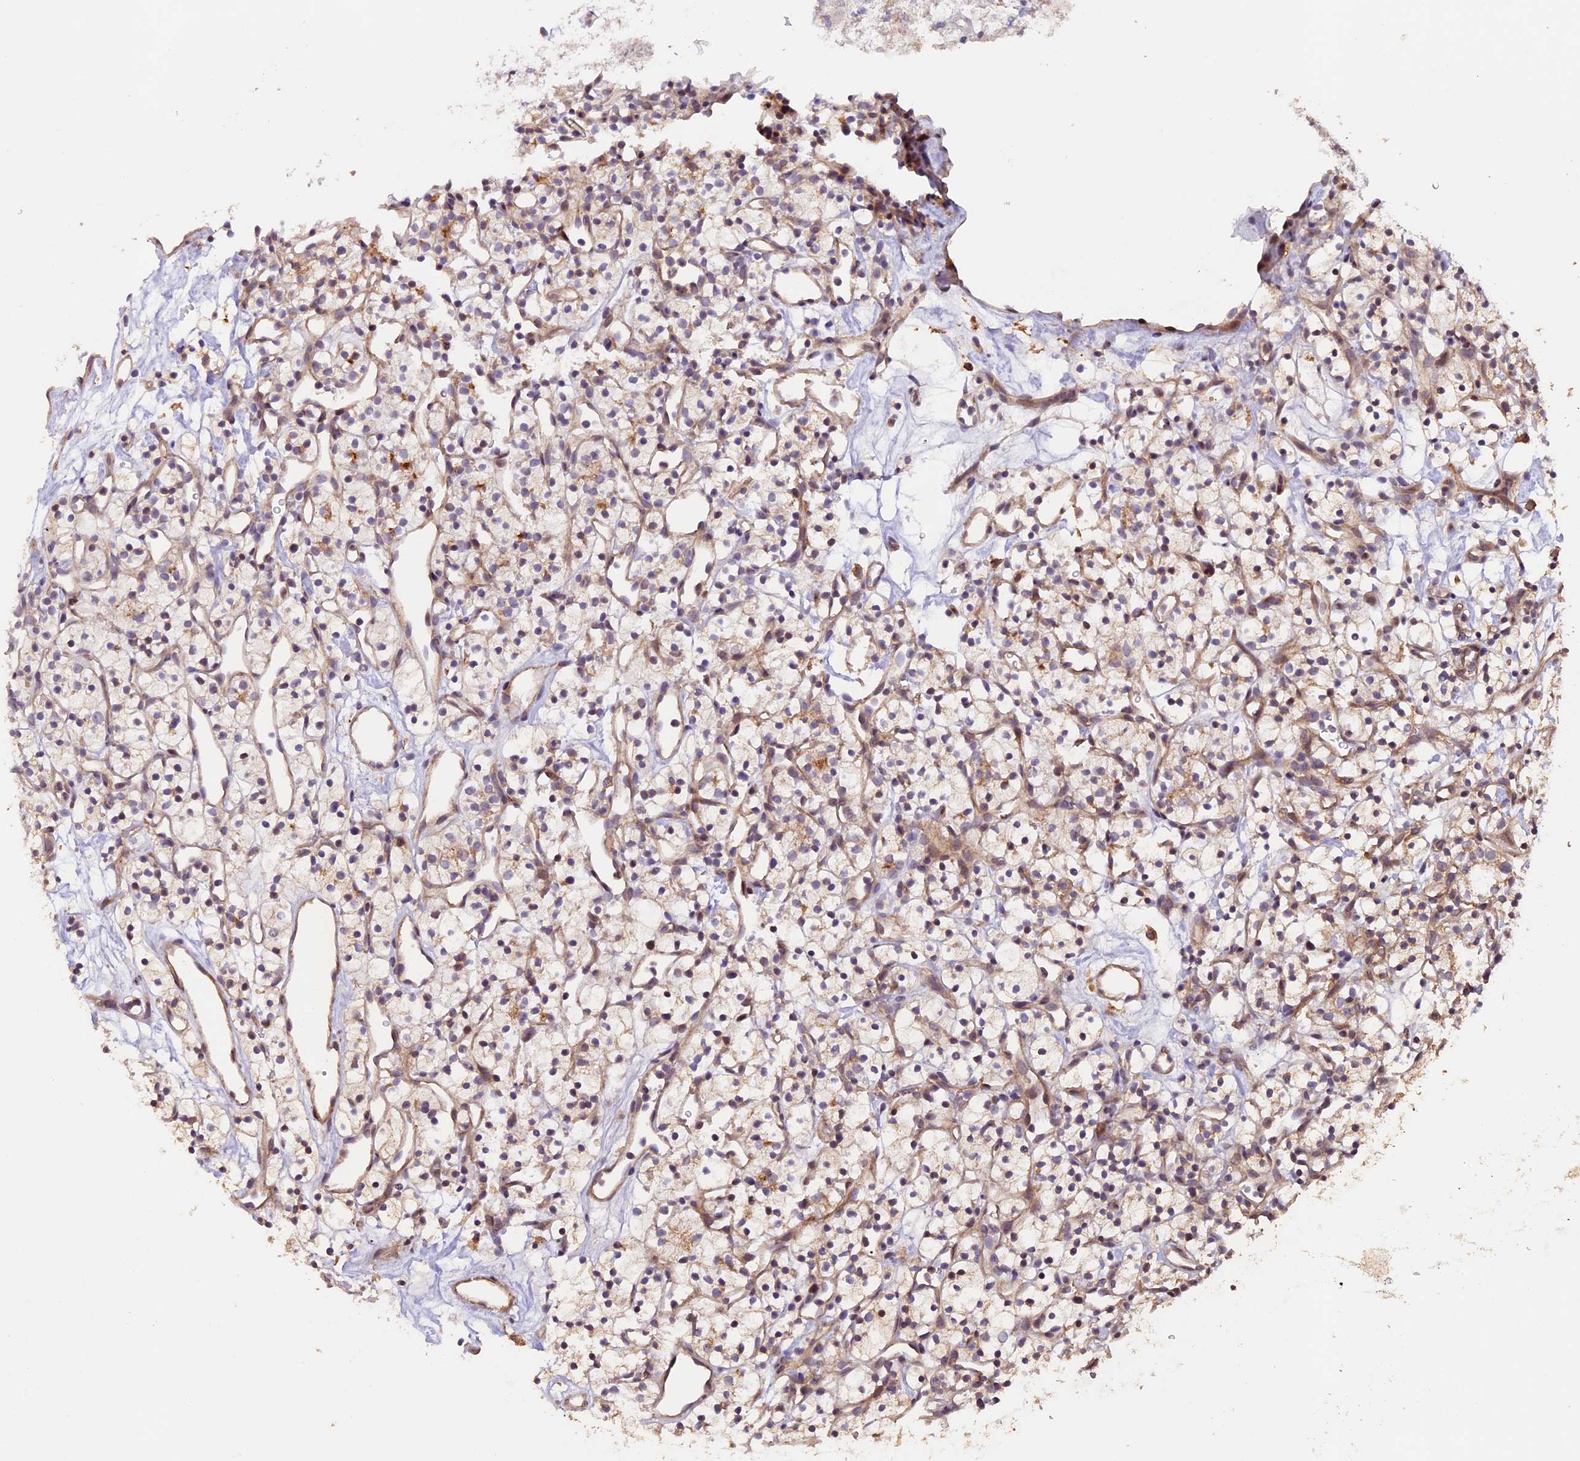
{"staining": {"intensity": "weak", "quantity": ">75%", "location": "cytoplasmic/membranous"}, "tissue": "renal cancer", "cell_type": "Tumor cells", "image_type": "cancer", "snomed": [{"axis": "morphology", "description": "Adenocarcinoma, NOS"}, {"axis": "topography", "description": "Kidney"}], "caption": "This histopathology image shows immunohistochemistry (IHC) staining of human renal cancer (adenocarcinoma), with low weak cytoplasmic/membranous positivity in approximately >75% of tumor cells.", "gene": "GNB5", "patient": {"sex": "female", "age": 57}}